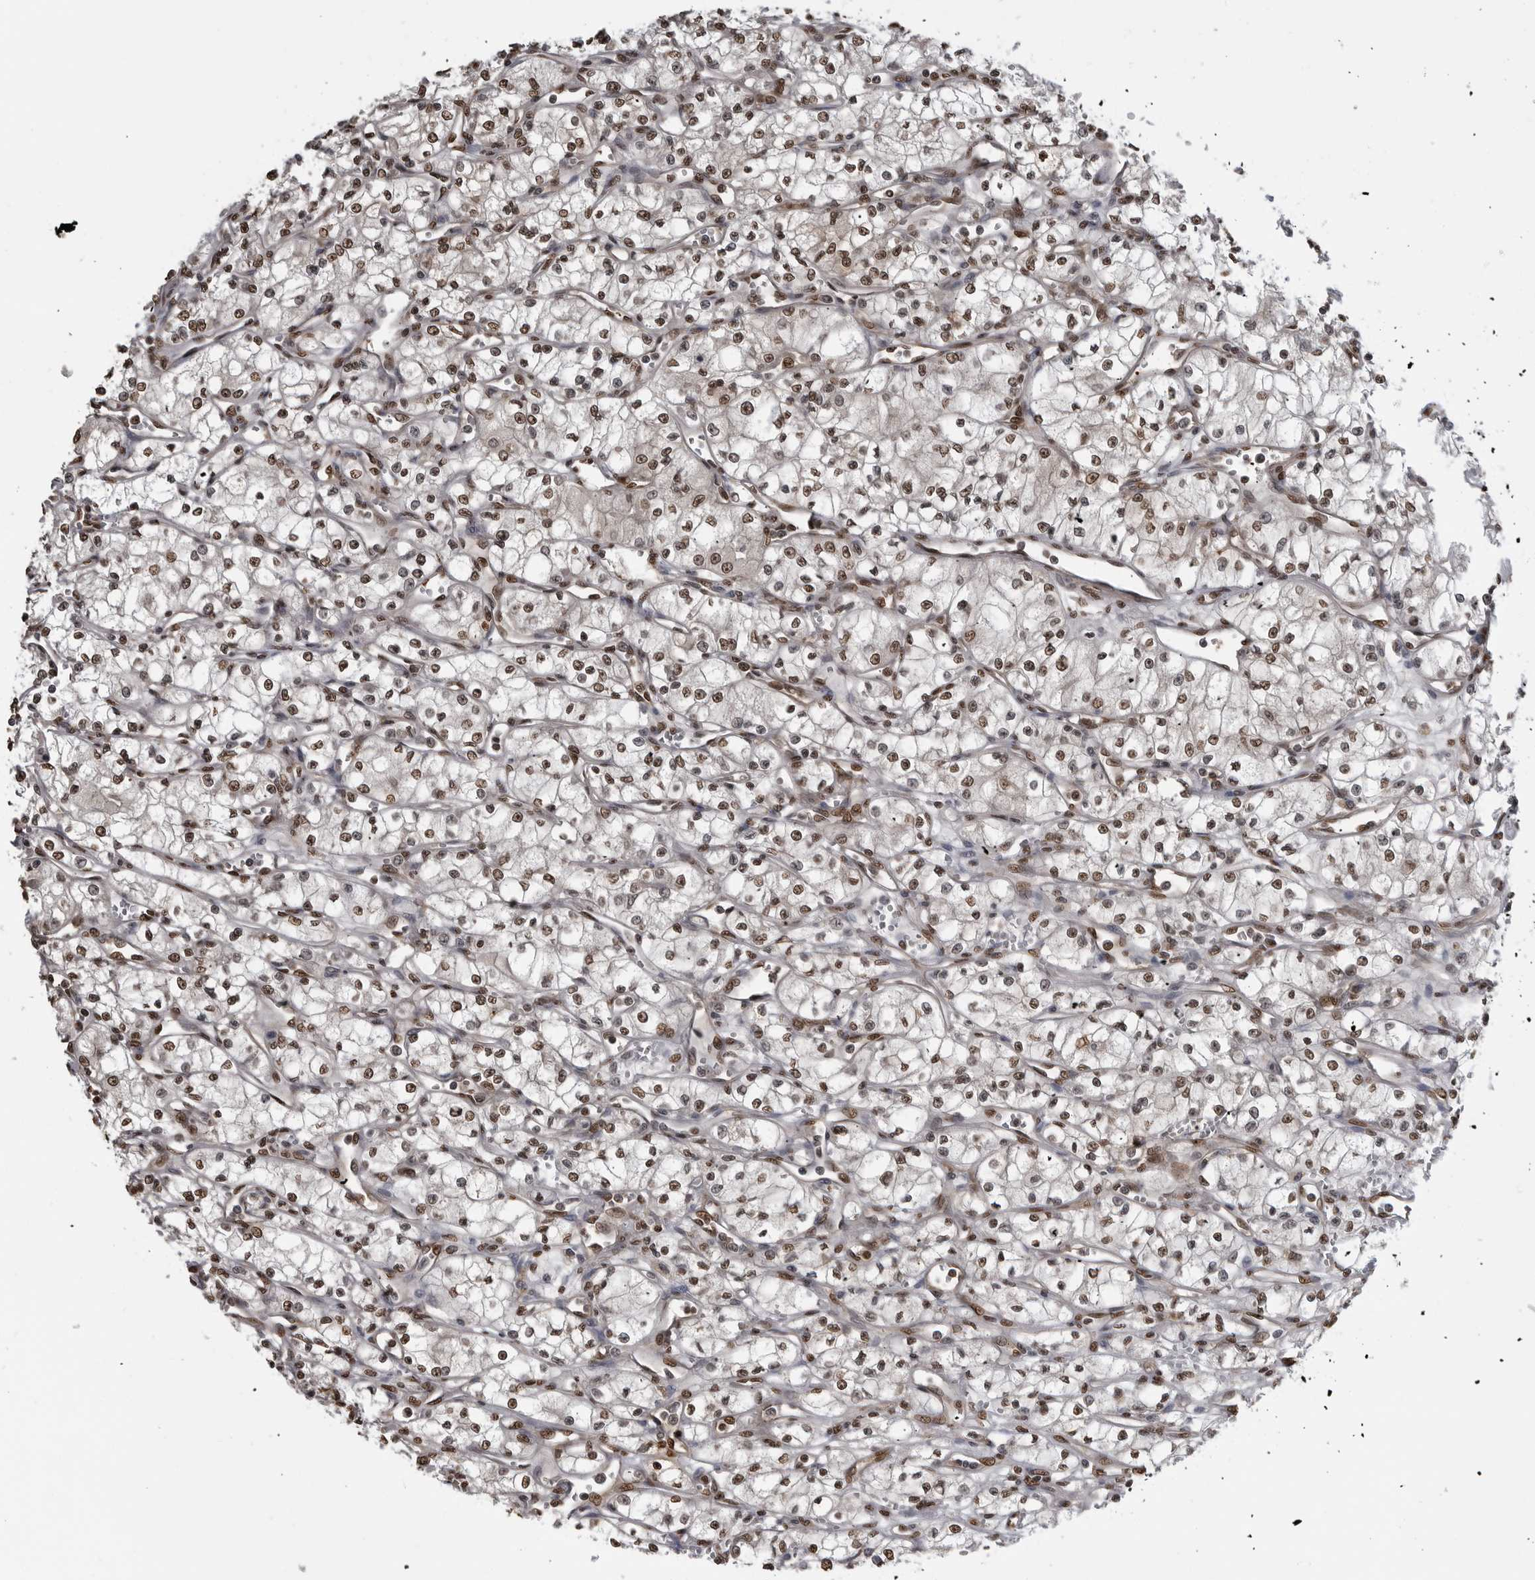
{"staining": {"intensity": "moderate", "quantity": ">75%", "location": "nuclear"}, "tissue": "renal cancer", "cell_type": "Tumor cells", "image_type": "cancer", "snomed": [{"axis": "morphology", "description": "Adenocarcinoma, NOS"}, {"axis": "topography", "description": "Kidney"}], "caption": "Tumor cells reveal medium levels of moderate nuclear expression in about >75% of cells in renal cancer. (DAB (3,3'-diaminobenzidine) IHC, brown staining for protein, blue staining for nuclei).", "gene": "SMAD2", "patient": {"sex": "male", "age": 59}}